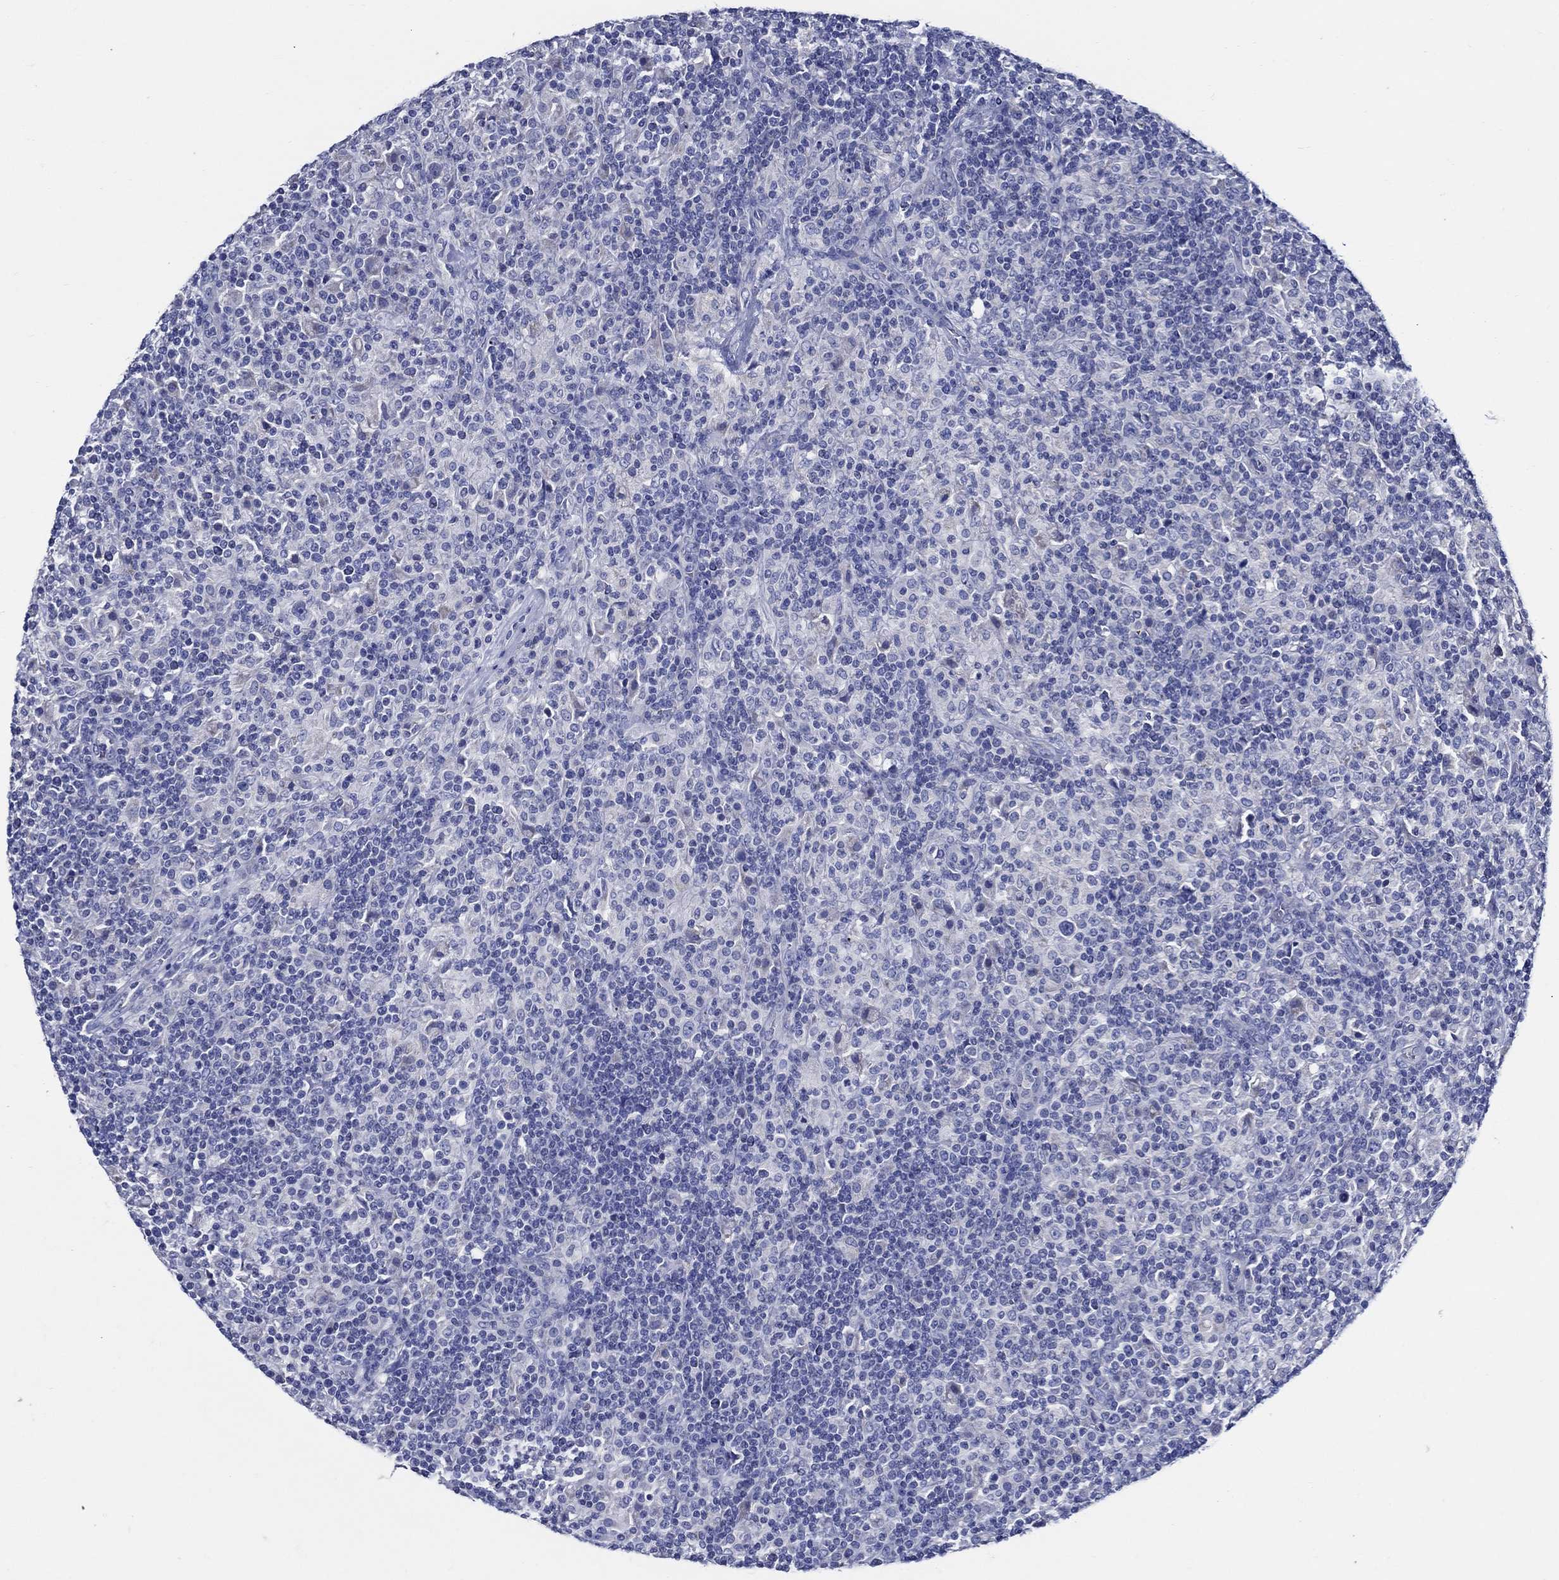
{"staining": {"intensity": "negative", "quantity": "none", "location": "none"}, "tissue": "lymphoma", "cell_type": "Tumor cells", "image_type": "cancer", "snomed": [{"axis": "morphology", "description": "Hodgkin's disease, NOS"}, {"axis": "topography", "description": "Lymph node"}], "caption": "Tumor cells show no significant positivity in lymphoma. (DAB immunohistochemistry with hematoxylin counter stain).", "gene": "SKOR1", "patient": {"sex": "male", "age": 70}}